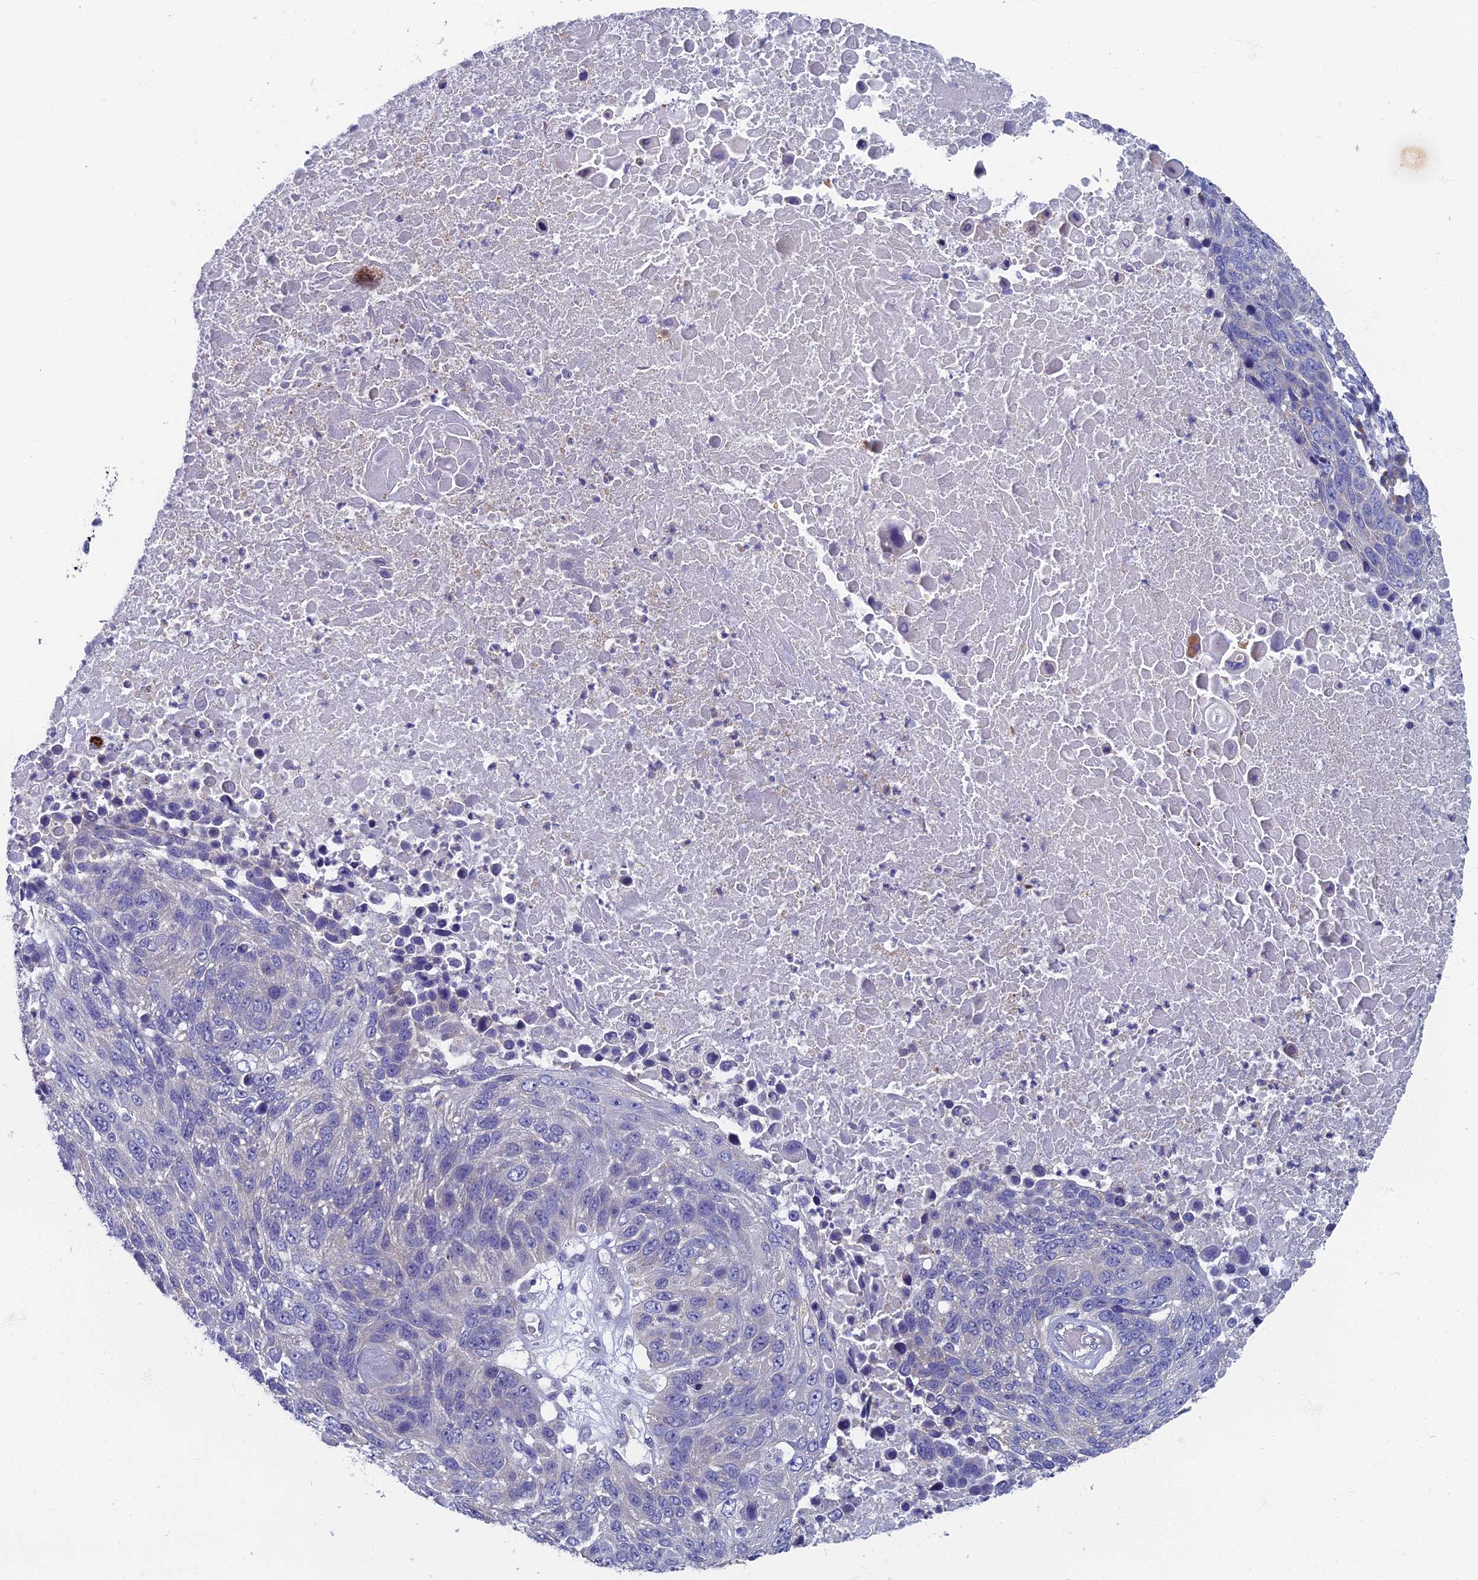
{"staining": {"intensity": "negative", "quantity": "none", "location": "none"}, "tissue": "lung cancer", "cell_type": "Tumor cells", "image_type": "cancer", "snomed": [{"axis": "morphology", "description": "Normal tissue, NOS"}, {"axis": "morphology", "description": "Squamous cell carcinoma, NOS"}, {"axis": "topography", "description": "Lymph node"}, {"axis": "topography", "description": "Lung"}], "caption": "Immunohistochemistry (IHC) micrograph of neoplastic tissue: lung squamous cell carcinoma stained with DAB (3,3'-diaminobenzidine) shows no significant protein positivity in tumor cells.", "gene": "SPIN4", "patient": {"sex": "male", "age": 66}}